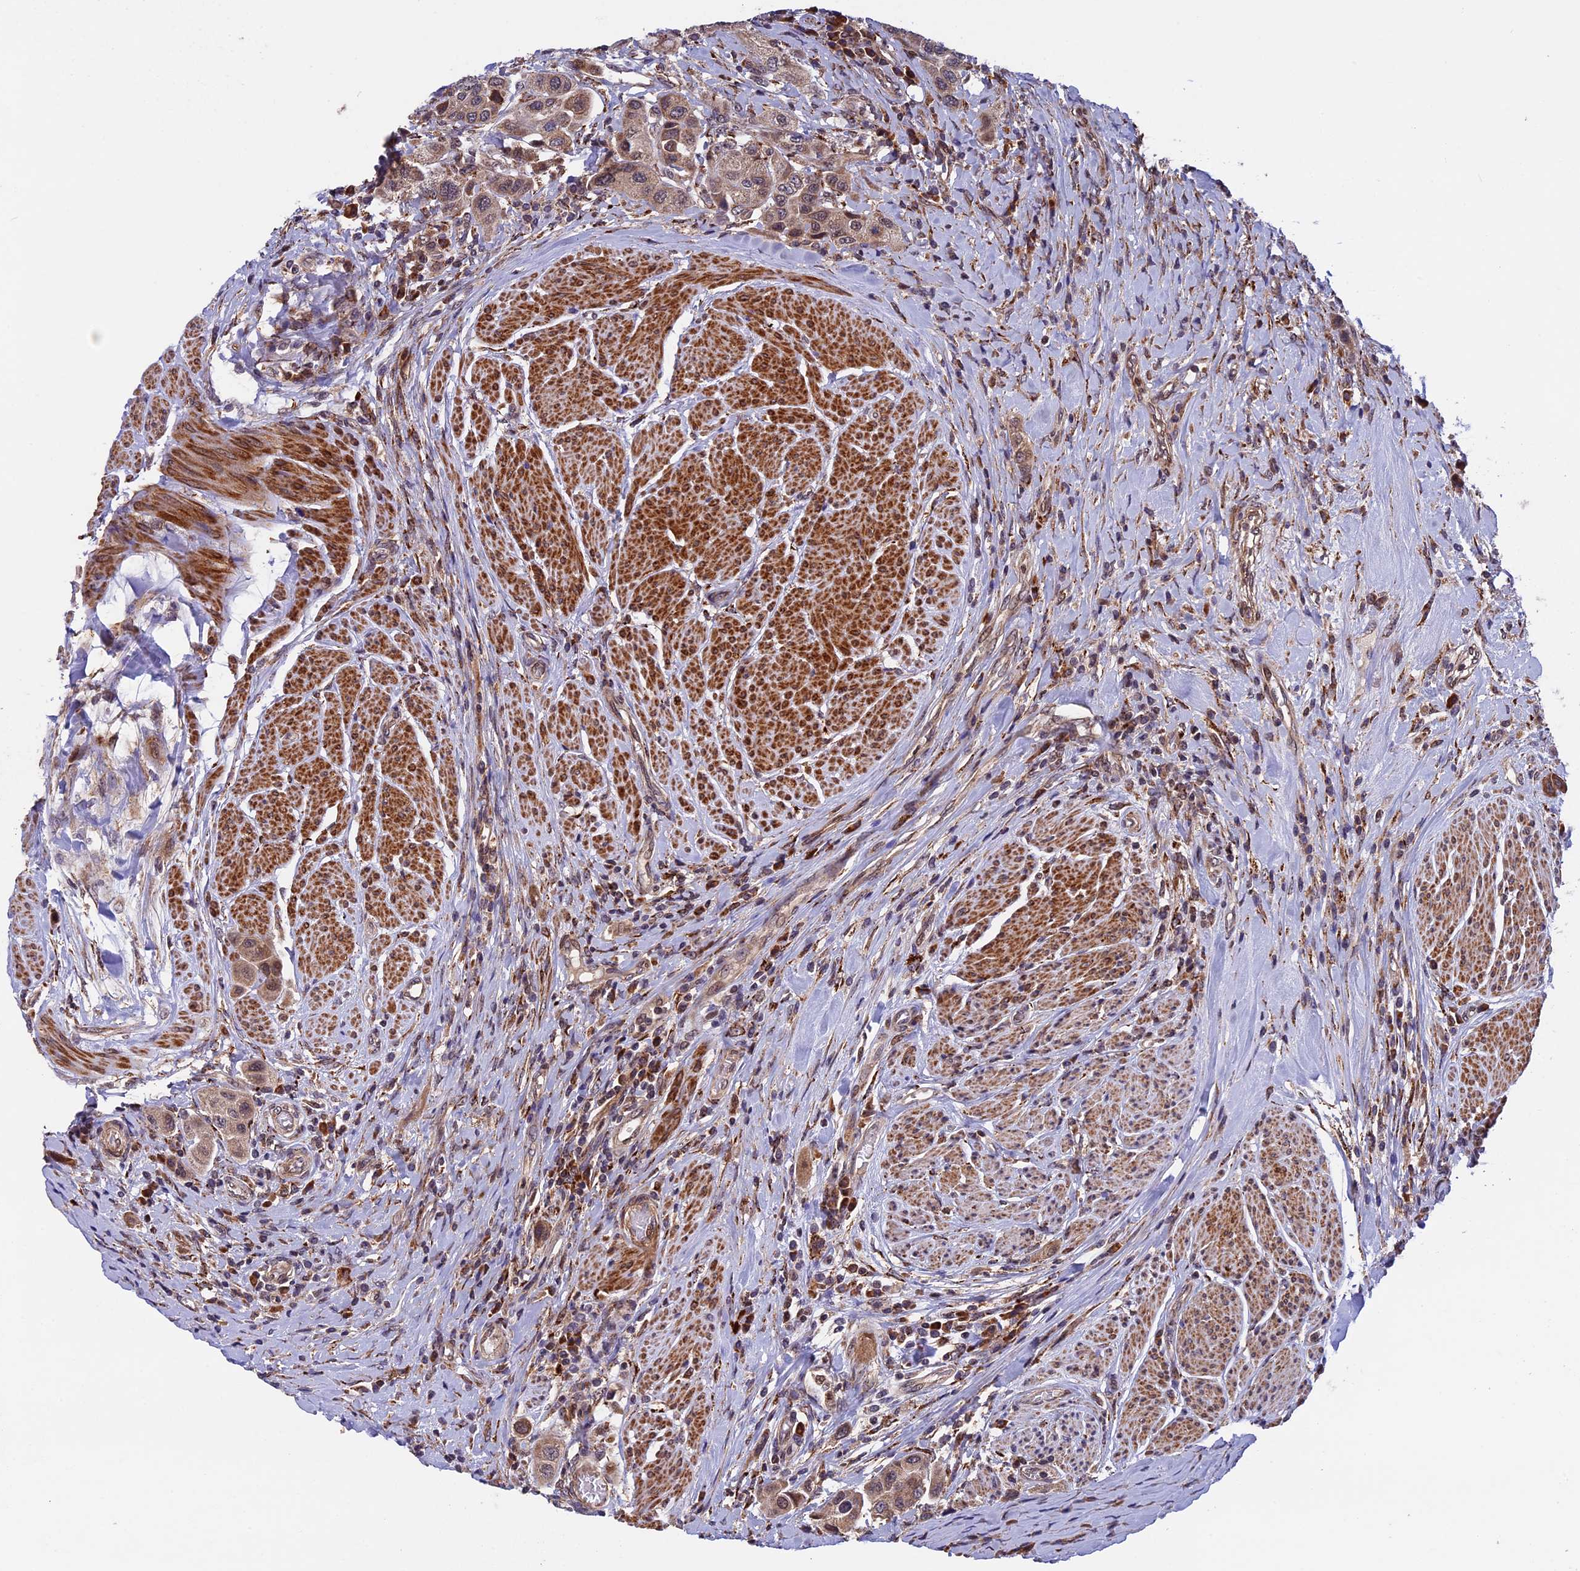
{"staining": {"intensity": "moderate", "quantity": ">75%", "location": "cytoplasmic/membranous"}, "tissue": "urothelial cancer", "cell_type": "Tumor cells", "image_type": "cancer", "snomed": [{"axis": "morphology", "description": "Urothelial carcinoma, High grade"}, {"axis": "topography", "description": "Urinary bladder"}], "caption": "Approximately >75% of tumor cells in urothelial cancer demonstrate moderate cytoplasmic/membranous protein positivity as visualized by brown immunohistochemical staining.", "gene": "RNF17", "patient": {"sex": "male", "age": 50}}